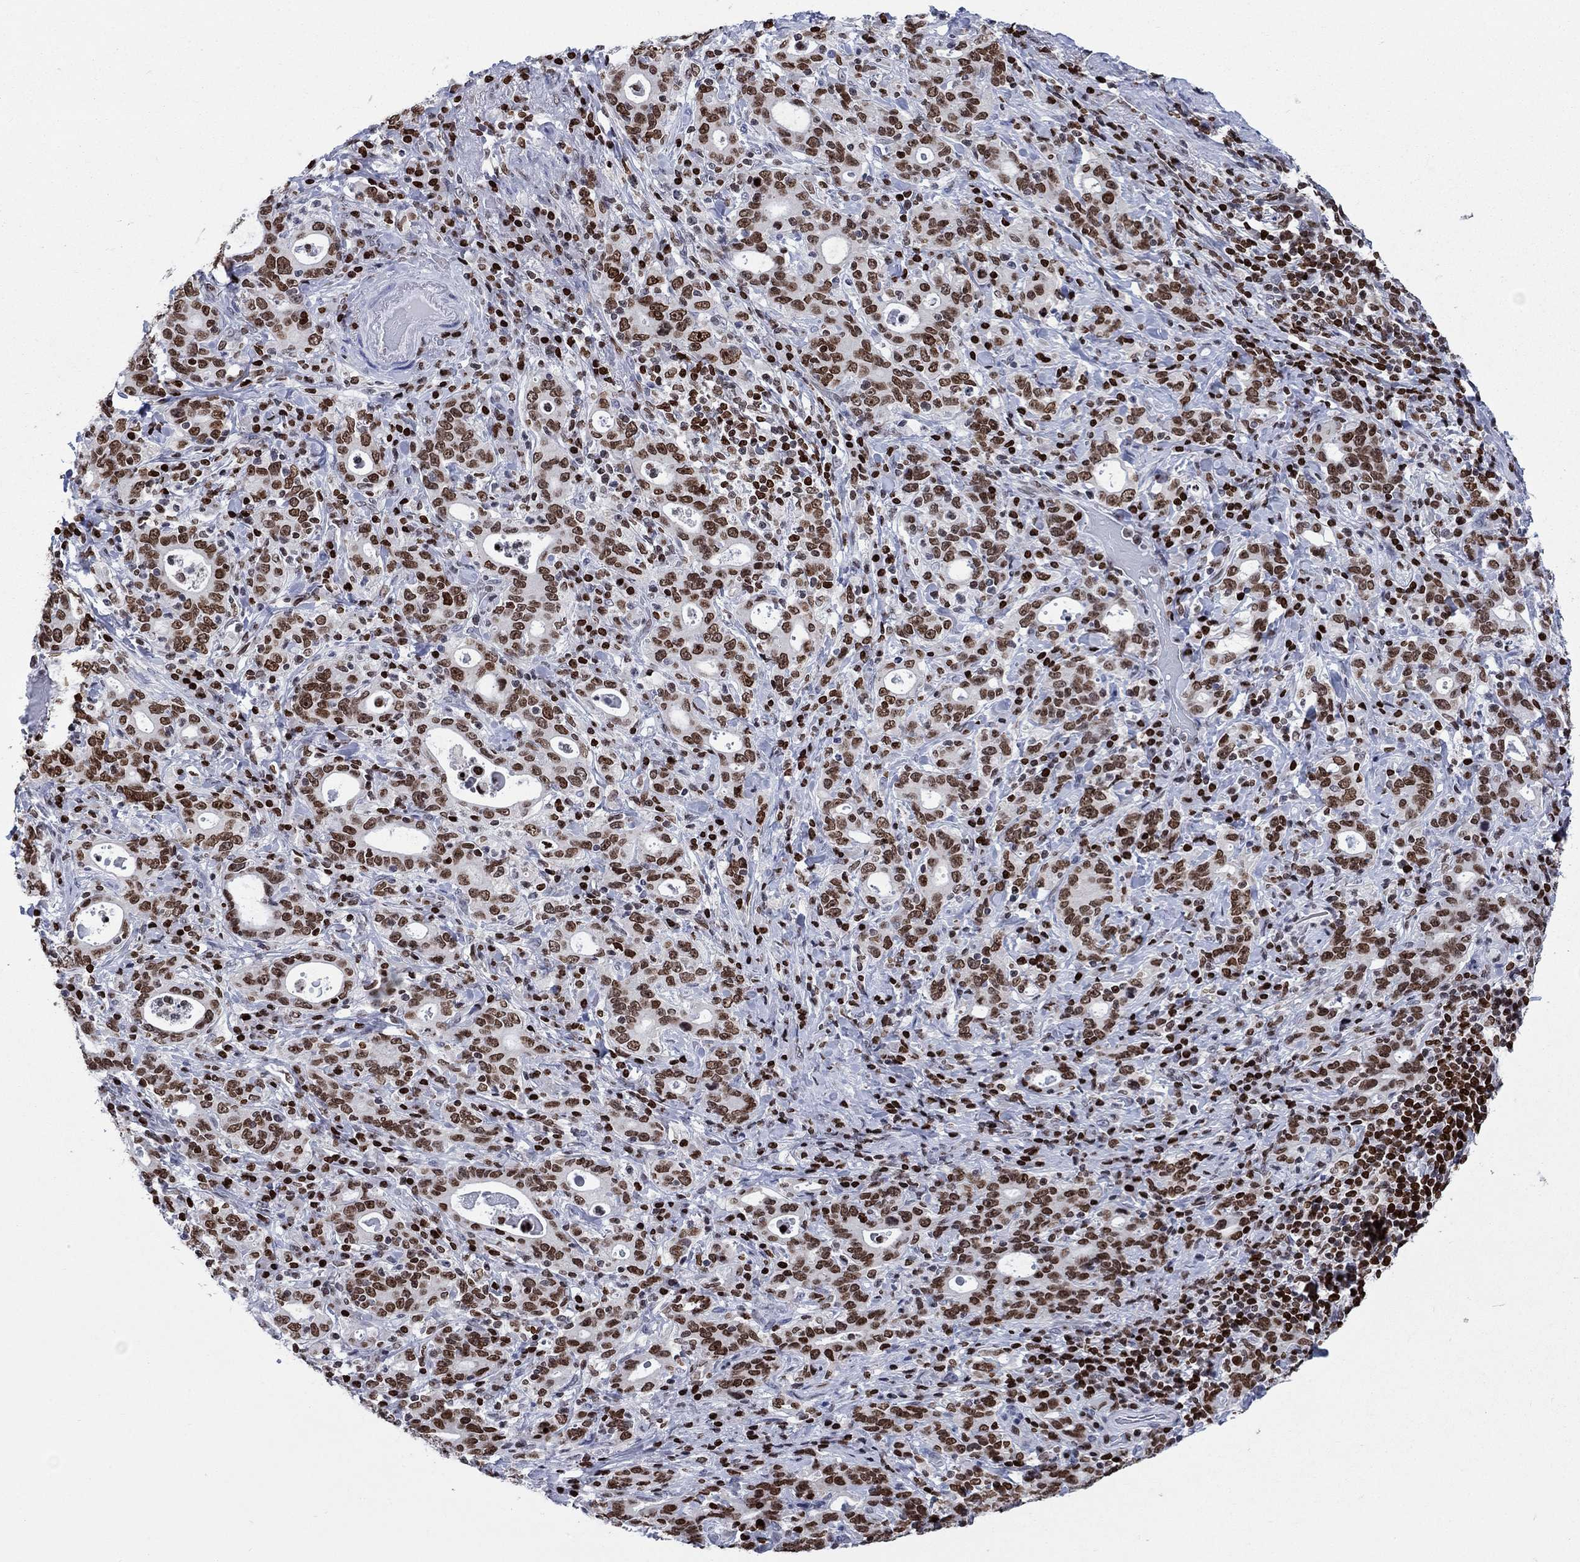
{"staining": {"intensity": "moderate", "quantity": ">75%", "location": "nuclear"}, "tissue": "stomach cancer", "cell_type": "Tumor cells", "image_type": "cancer", "snomed": [{"axis": "morphology", "description": "Adenocarcinoma, NOS"}, {"axis": "topography", "description": "Stomach"}], "caption": "A brown stain highlights moderate nuclear positivity of a protein in human stomach cancer (adenocarcinoma) tumor cells.", "gene": "HMGA1", "patient": {"sex": "male", "age": 79}}